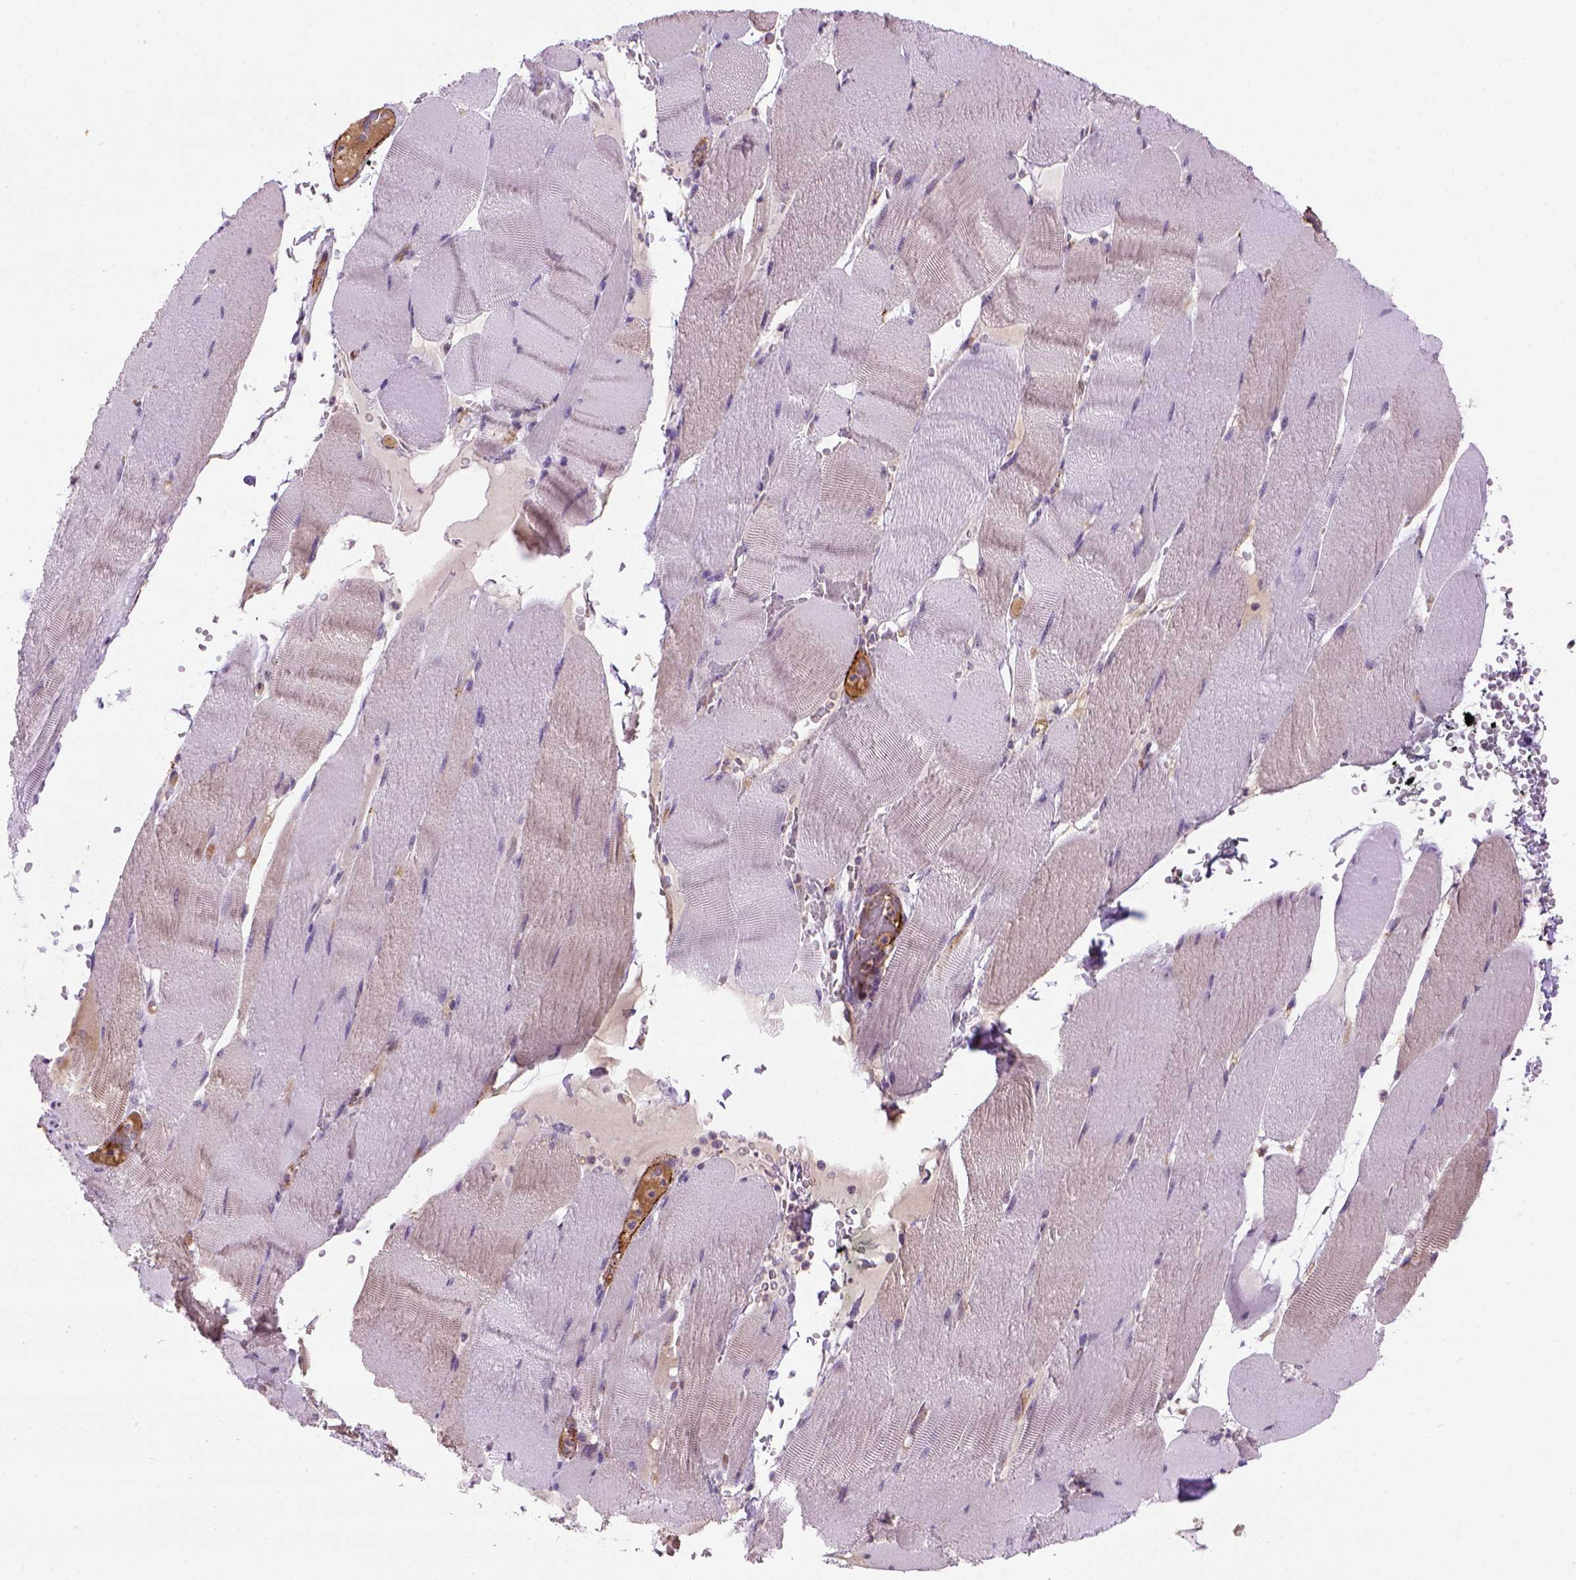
{"staining": {"intensity": "negative", "quantity": "none", "location": "none"}, "tissue": "skeletal muscle", "cell_type": "Myocytes", "image_type": "normal", "snomed": [{"axis": "morphology", "description": "Normal tissue, NOS"}, {"axis": "topography", "description": "Skeletal muscle"}], "caption": "An IHC image of normal skeletal muscle is shown. There is no staining in myocytes of skeletal muscle. (Brightfield microscopy of DAB (3,3'-diaminobenzidine) immunohistochemistry at high magnification).", "gene": "VWF", "patient": {"sex": "male", "age": 56}}